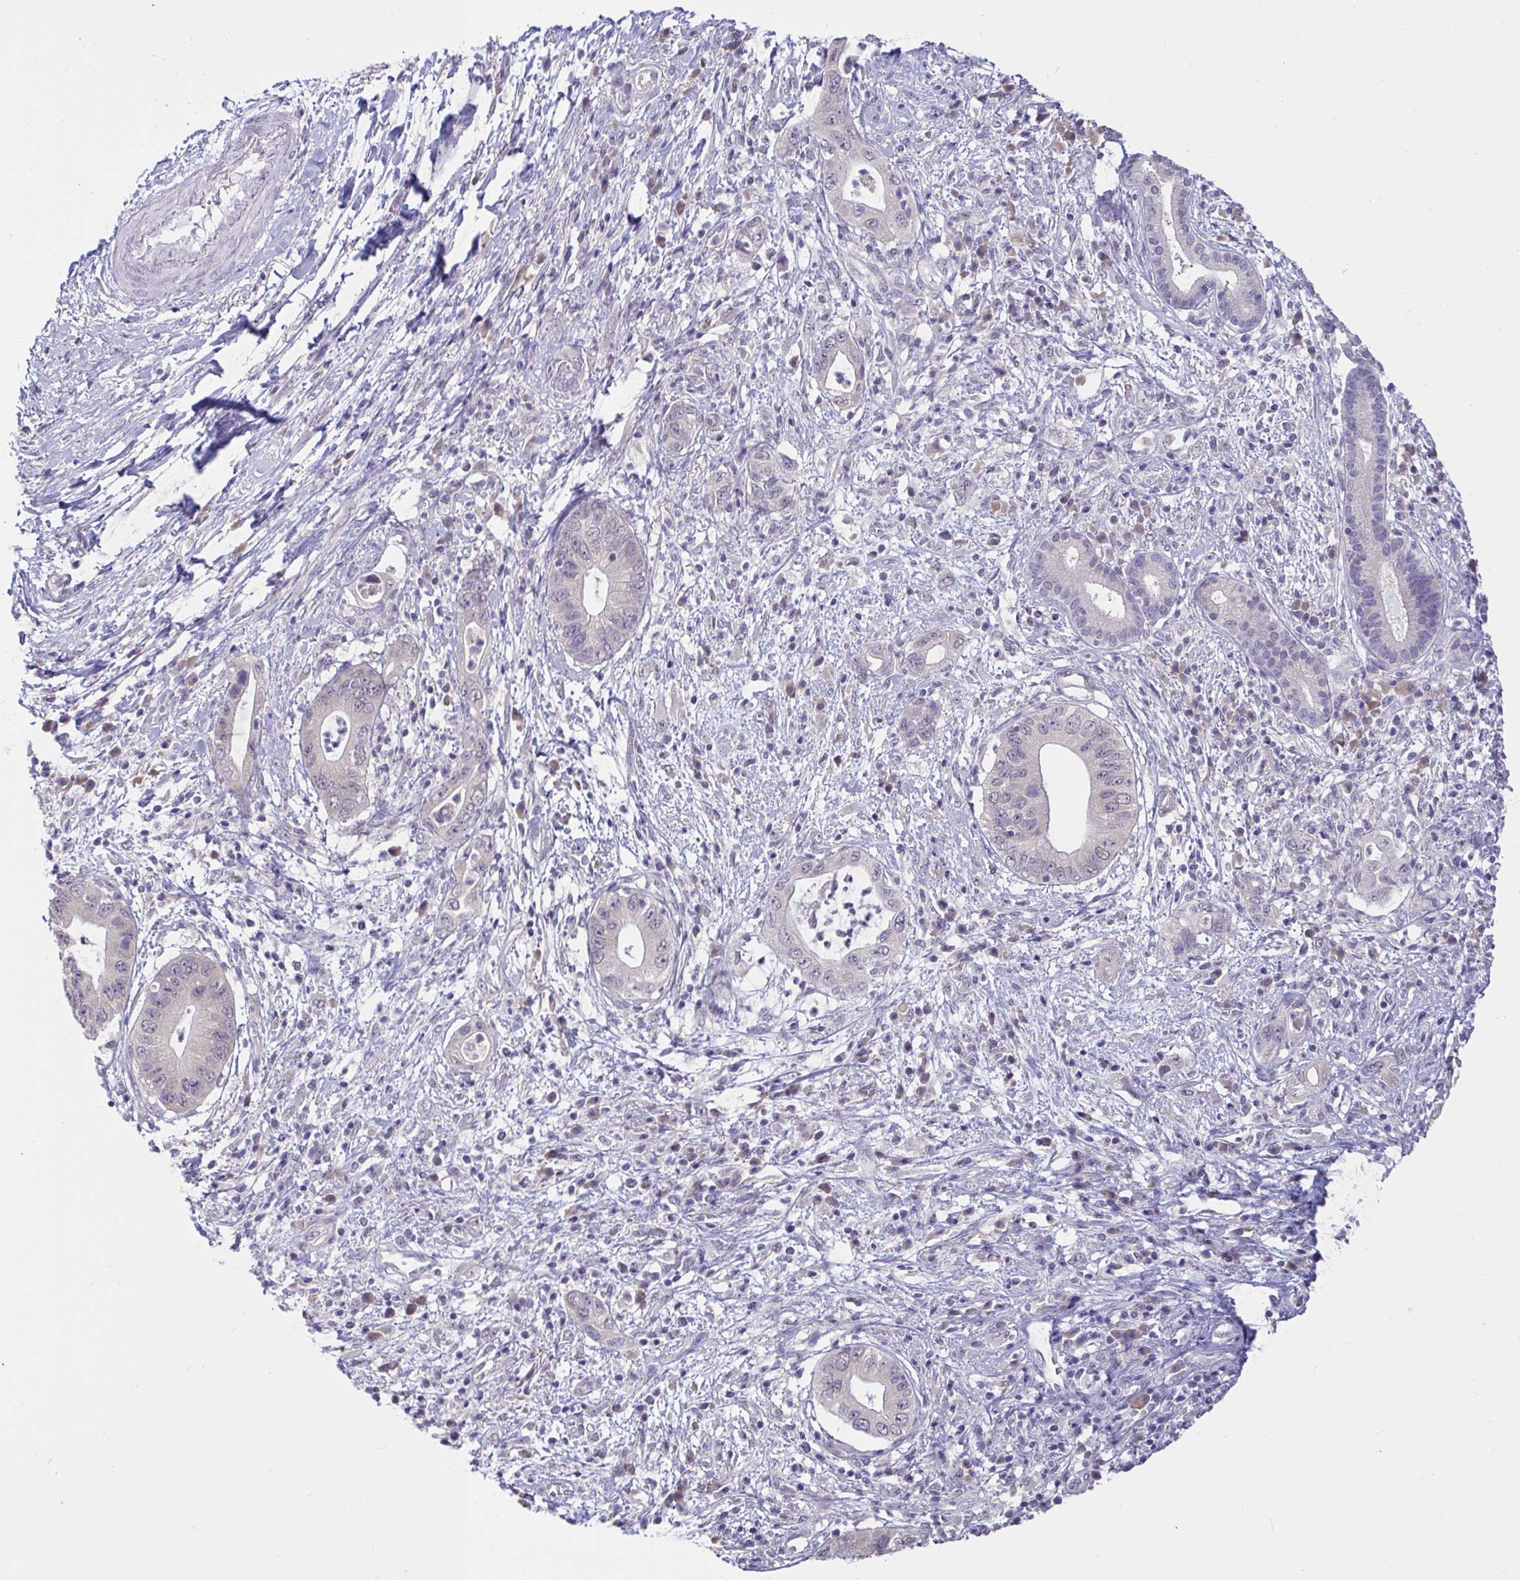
{"staining": {"intensity": "negative", "quantity": "none", "location": "none"}, "tissue": "pancreatic cancer", "cell_type": "Tumor cells", "image_type": "cancer", "snomed": [{"axis": "morphology", "description": "Adenocarcinoma, NOS"}, {"axis": "topography", "description": "Pancreas"}], "caption": "This is an immunohistochemistry (IHC) image of human pancreatic cancer. There is no expression in tumor cells.", "gene": "TMEM41A", "patient": {"sex": "female", "age": 72}}